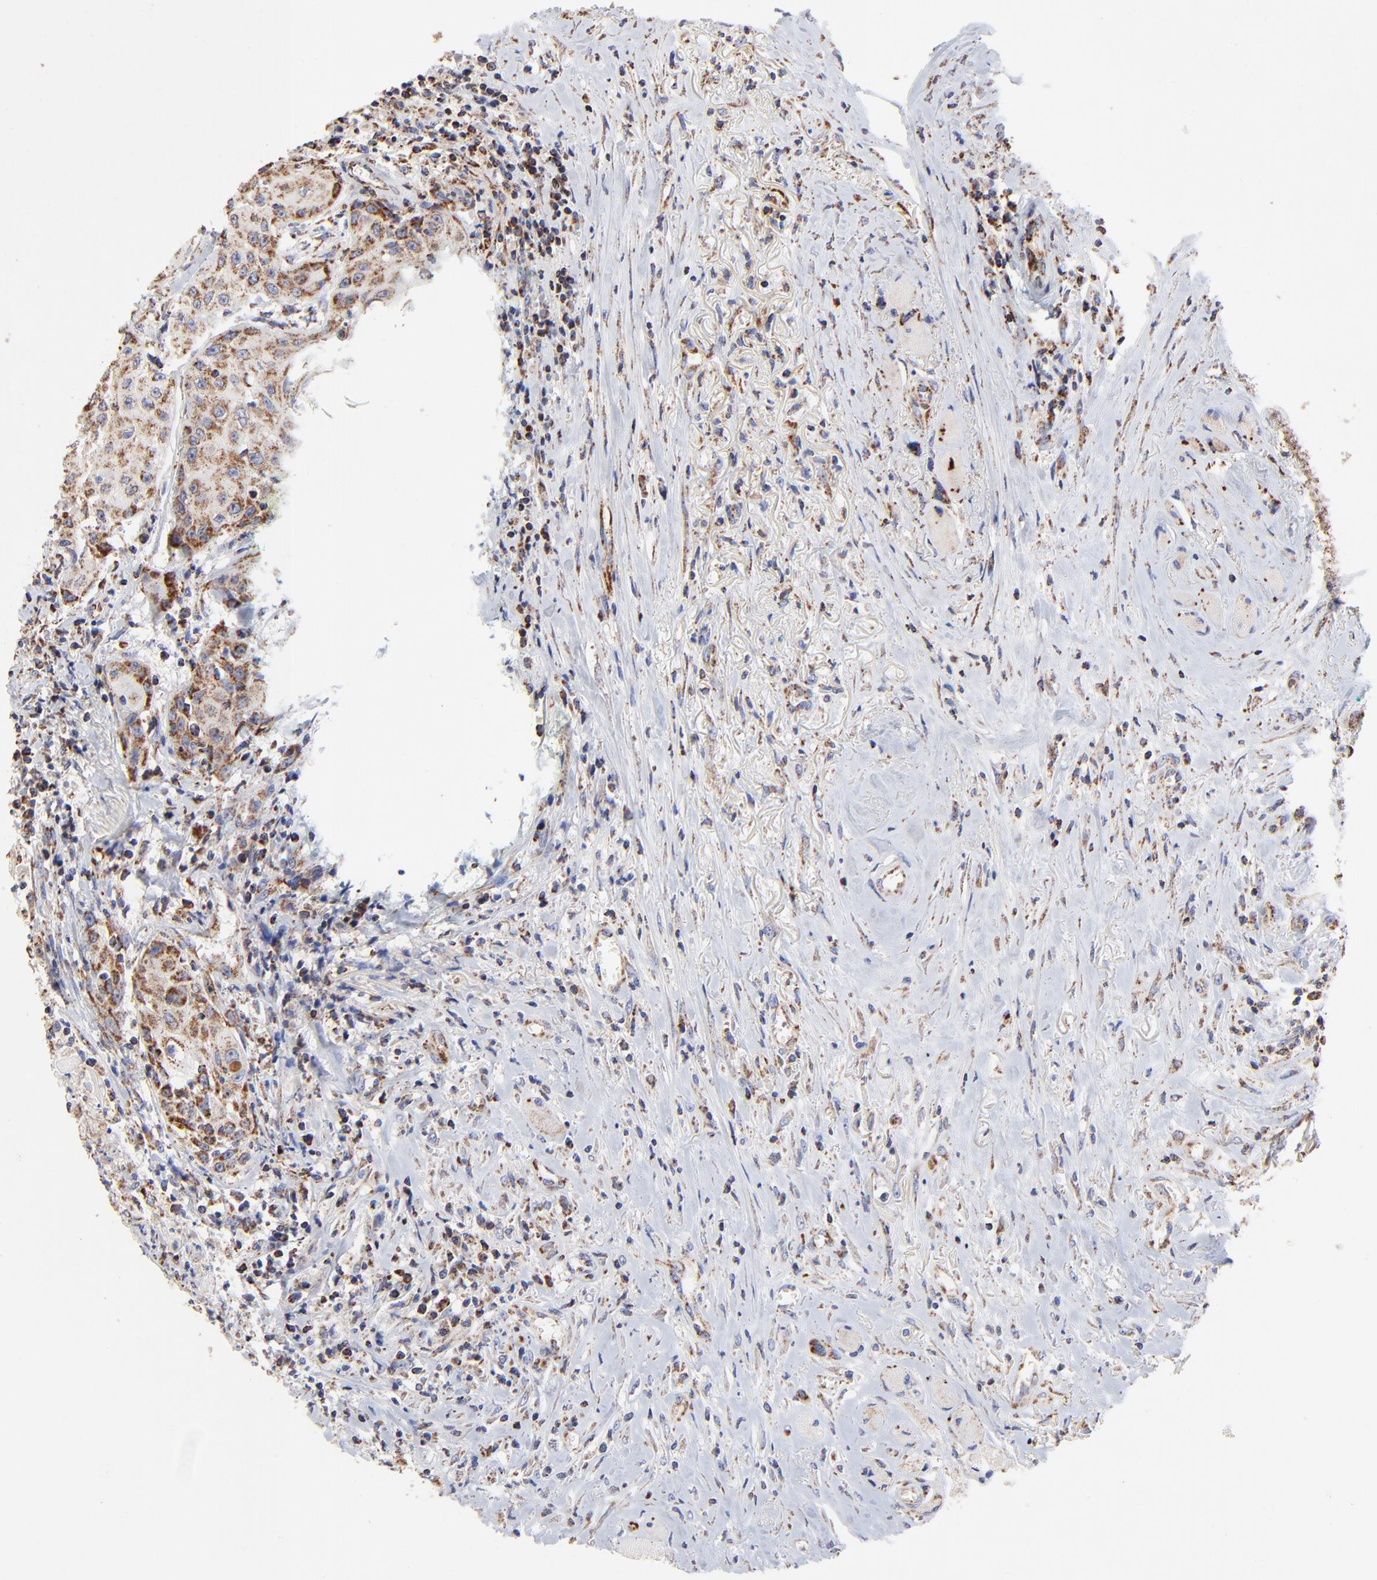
{"staining": {"intensity": "moderate", "quantity": ">75%", "location": "cytoplasmic/membranous"}, "tissue": "head and neck cancer", "cell_type": "Tumor cells", "image_type": "cancer", "snomed": [{"axis": "morphology", "description": "Squamous cell carcinoma, NOS"}, {"axis": "topography", "description": "Oral tissue"}, {"axis": "topography", "description": "Head-Neck"}], "caption": "Immunohistochemical staining of human head and neck cancer reveals moderate cytoplasmic/membranous protein expression in approximately >75% of tumor cells. (DAB IHC with brightfield microscopy, high magnification).", "gene": "SSBP1", "patient": {"sex": "female", "age": 82}}